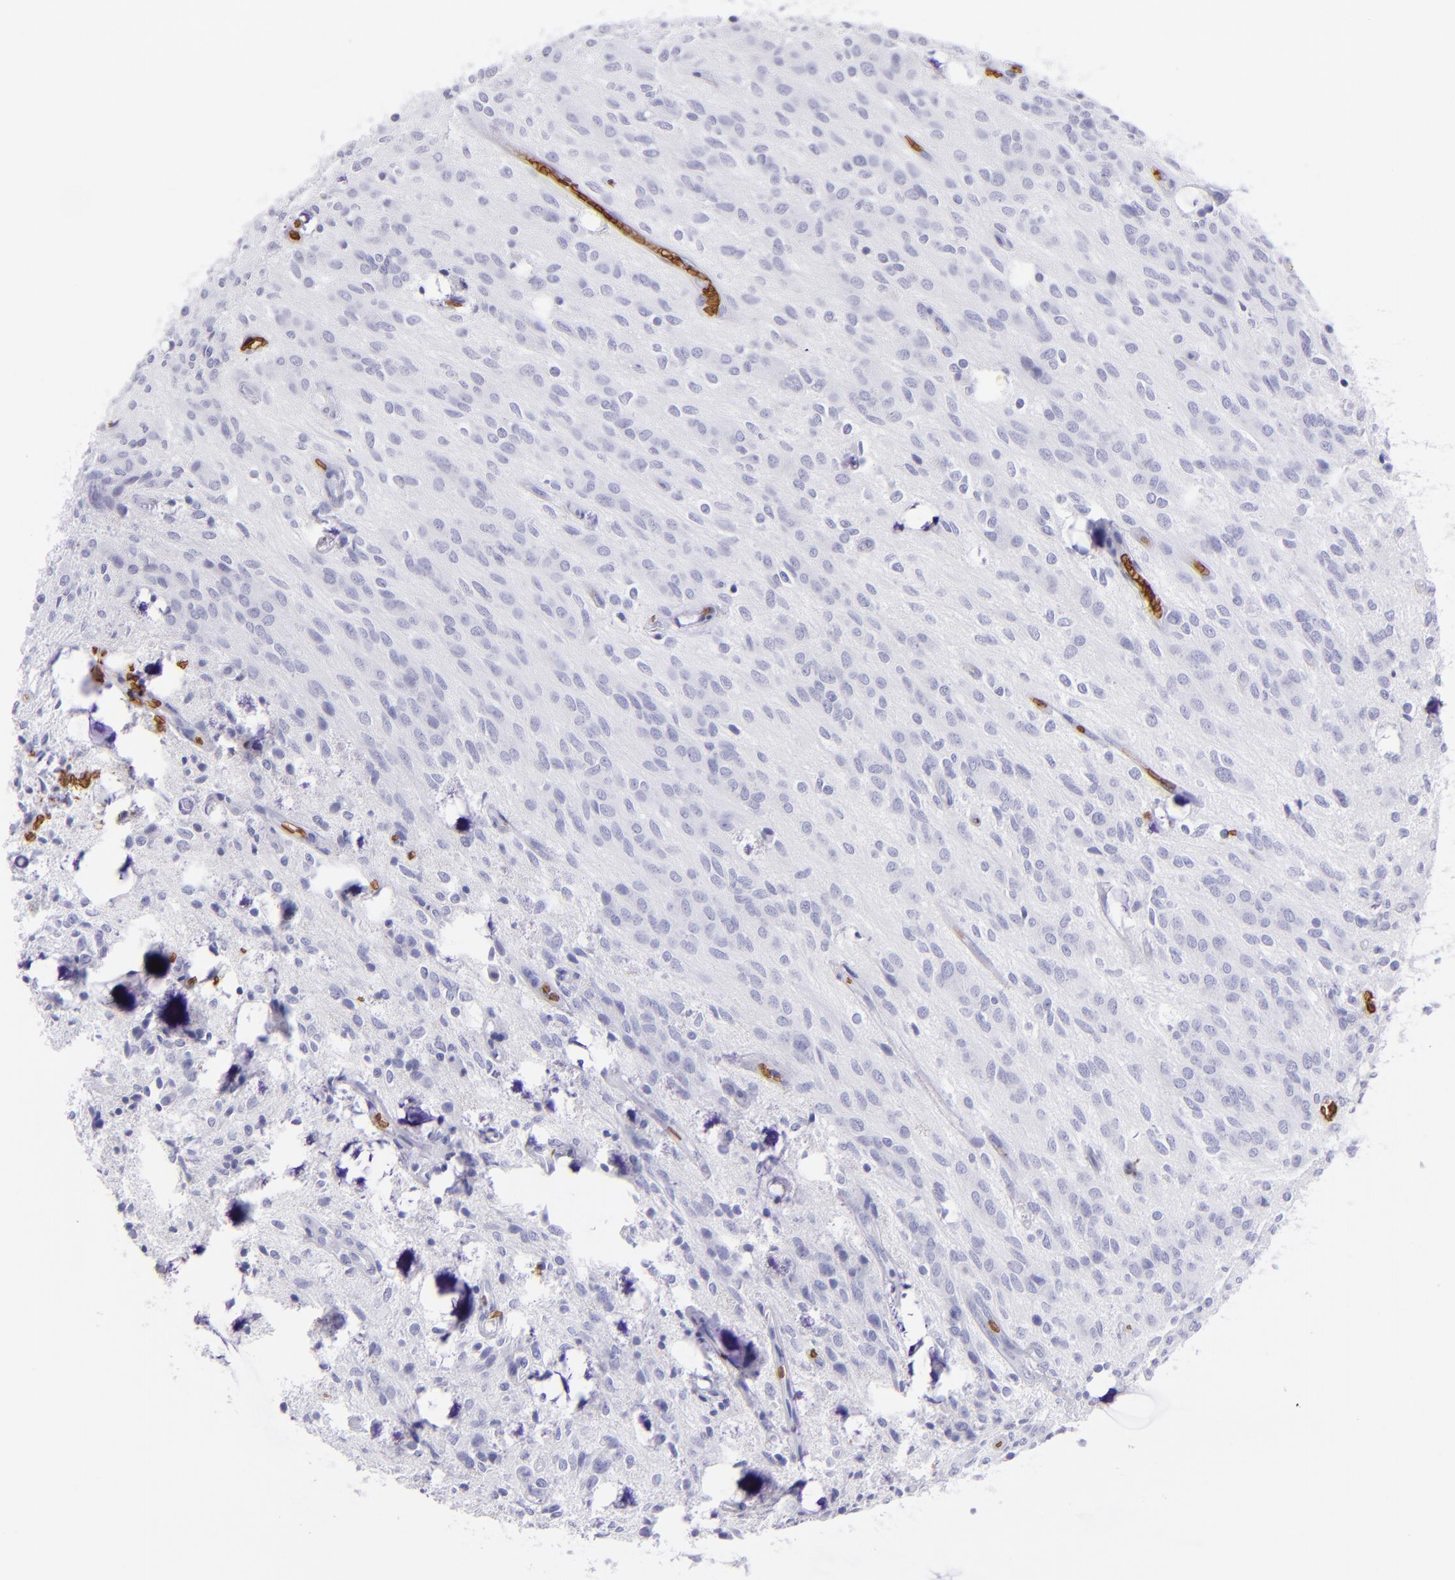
{"staining": {"intensity": "negative", "quantity": "none", "location": "none"}, "tissue": "glioma", "cell_type": "Tumor cells", "image_type": "cancer", "snomed": [{"axis": "morphology", "description": "Glioma, malignant, Low grade"}, {"axis": "topography", "description": "Brain"}], "caption": "DAB (3,3'-diaminobenzidine) immunohistochemical staining of human glioma exhibits no significant expression in tumor cells. The staining is performed using DAB (3,3'-diaminobenzidine) brown chromogen with nuclei counter-stained in using hematoxylin.", "gene": "GYPA", "patient": {"sex": "female", "age": 15}}